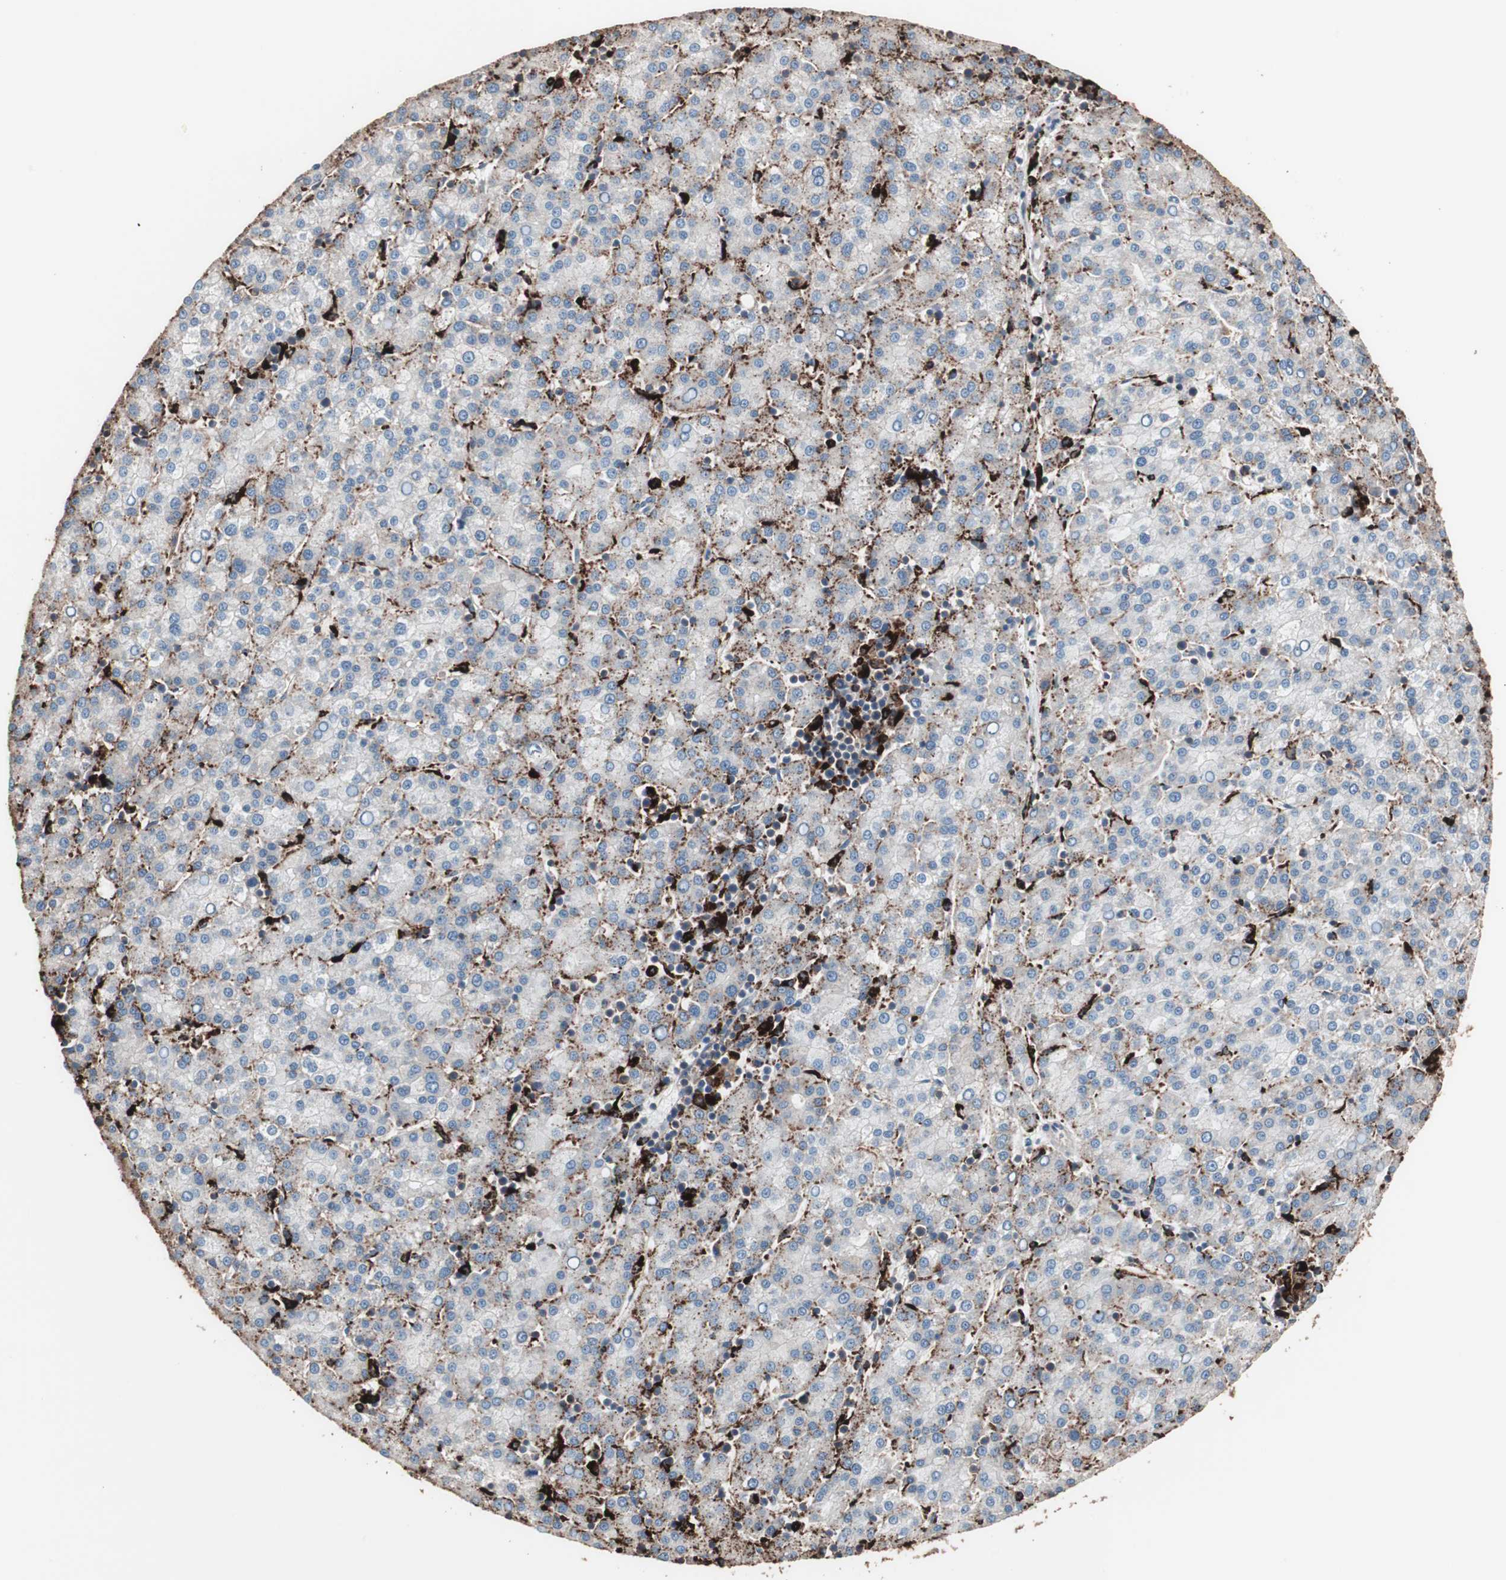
{"staining": {"intensity": "weak", "quantity": "25%-75%", "location": "cytoplasmic/membranous"}, "tissue": "liver cancer", "cell_type": "Tumor cells", "image_type": "cancer", "snomed": [{"axis": "morphology", "description": "Carcinoma, Hepatocellular, NOS"}, {"axis": "topography", "description": "Liver"}], "caption": "Weak cytoplasmic/membranous staining is appreciated in about 25%-75% of tumor cells in liver cancer (hepatocellular carcinoma).", "gene": "CCT3", "patient": {"sex": "female", "age": 58}}